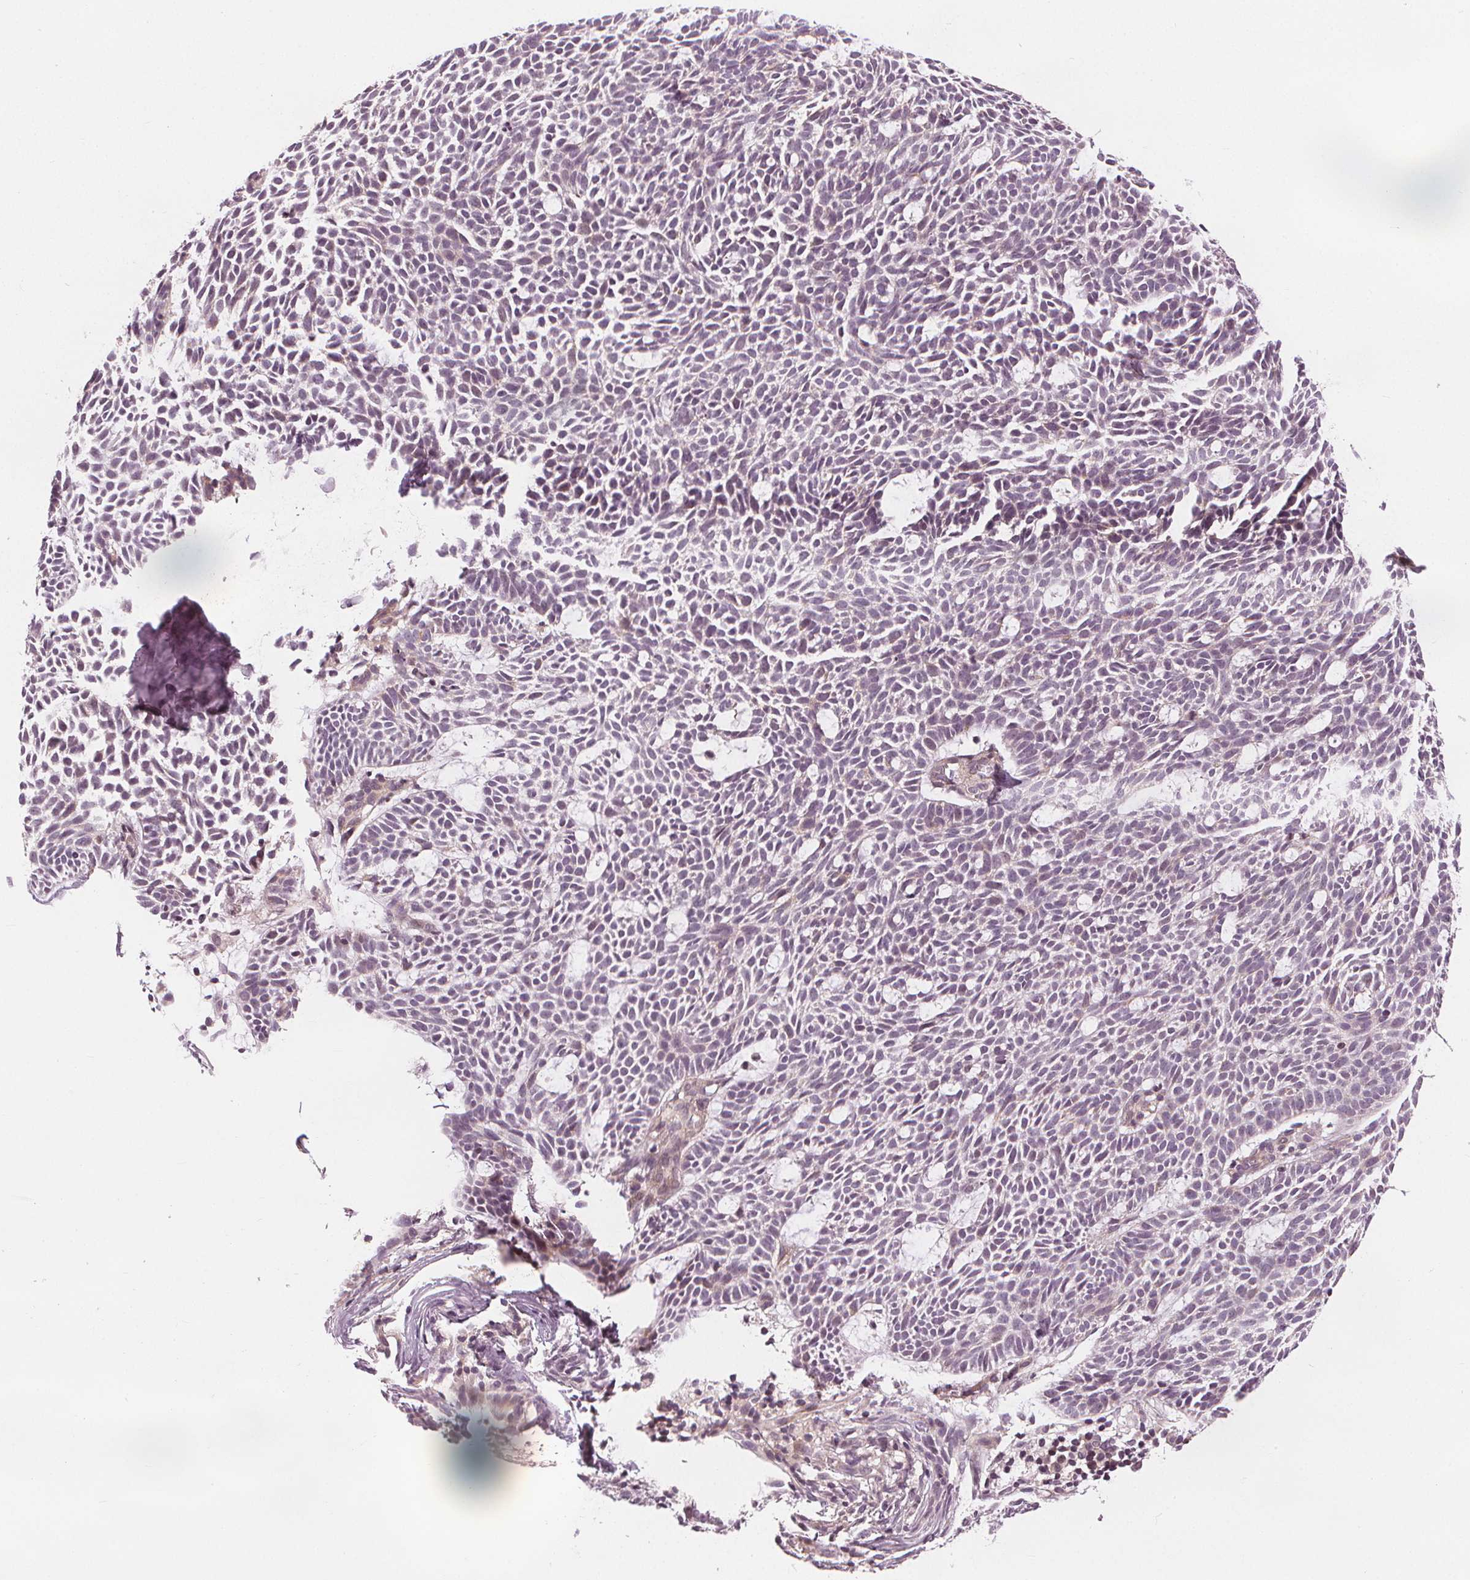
{"staining": {"intensity": "negative", "quantity": "none", "location": "none"}, "tissue": "skin cancer", "cell_type": "Tumor cells", "image_type": "cancer", "snomed": [{"axis": "morphology", "description": "Basal cell carcinoma"}, {"axis": "topography", "description": "Skin"}], "caption": "DAB immunohistochemical staining of skin cancer (basal cell carcinoma) exhibits no significant positivity in tumor cells.", "gene": "SLC34A1", "patient": {"sex": "male", "age": 83}}